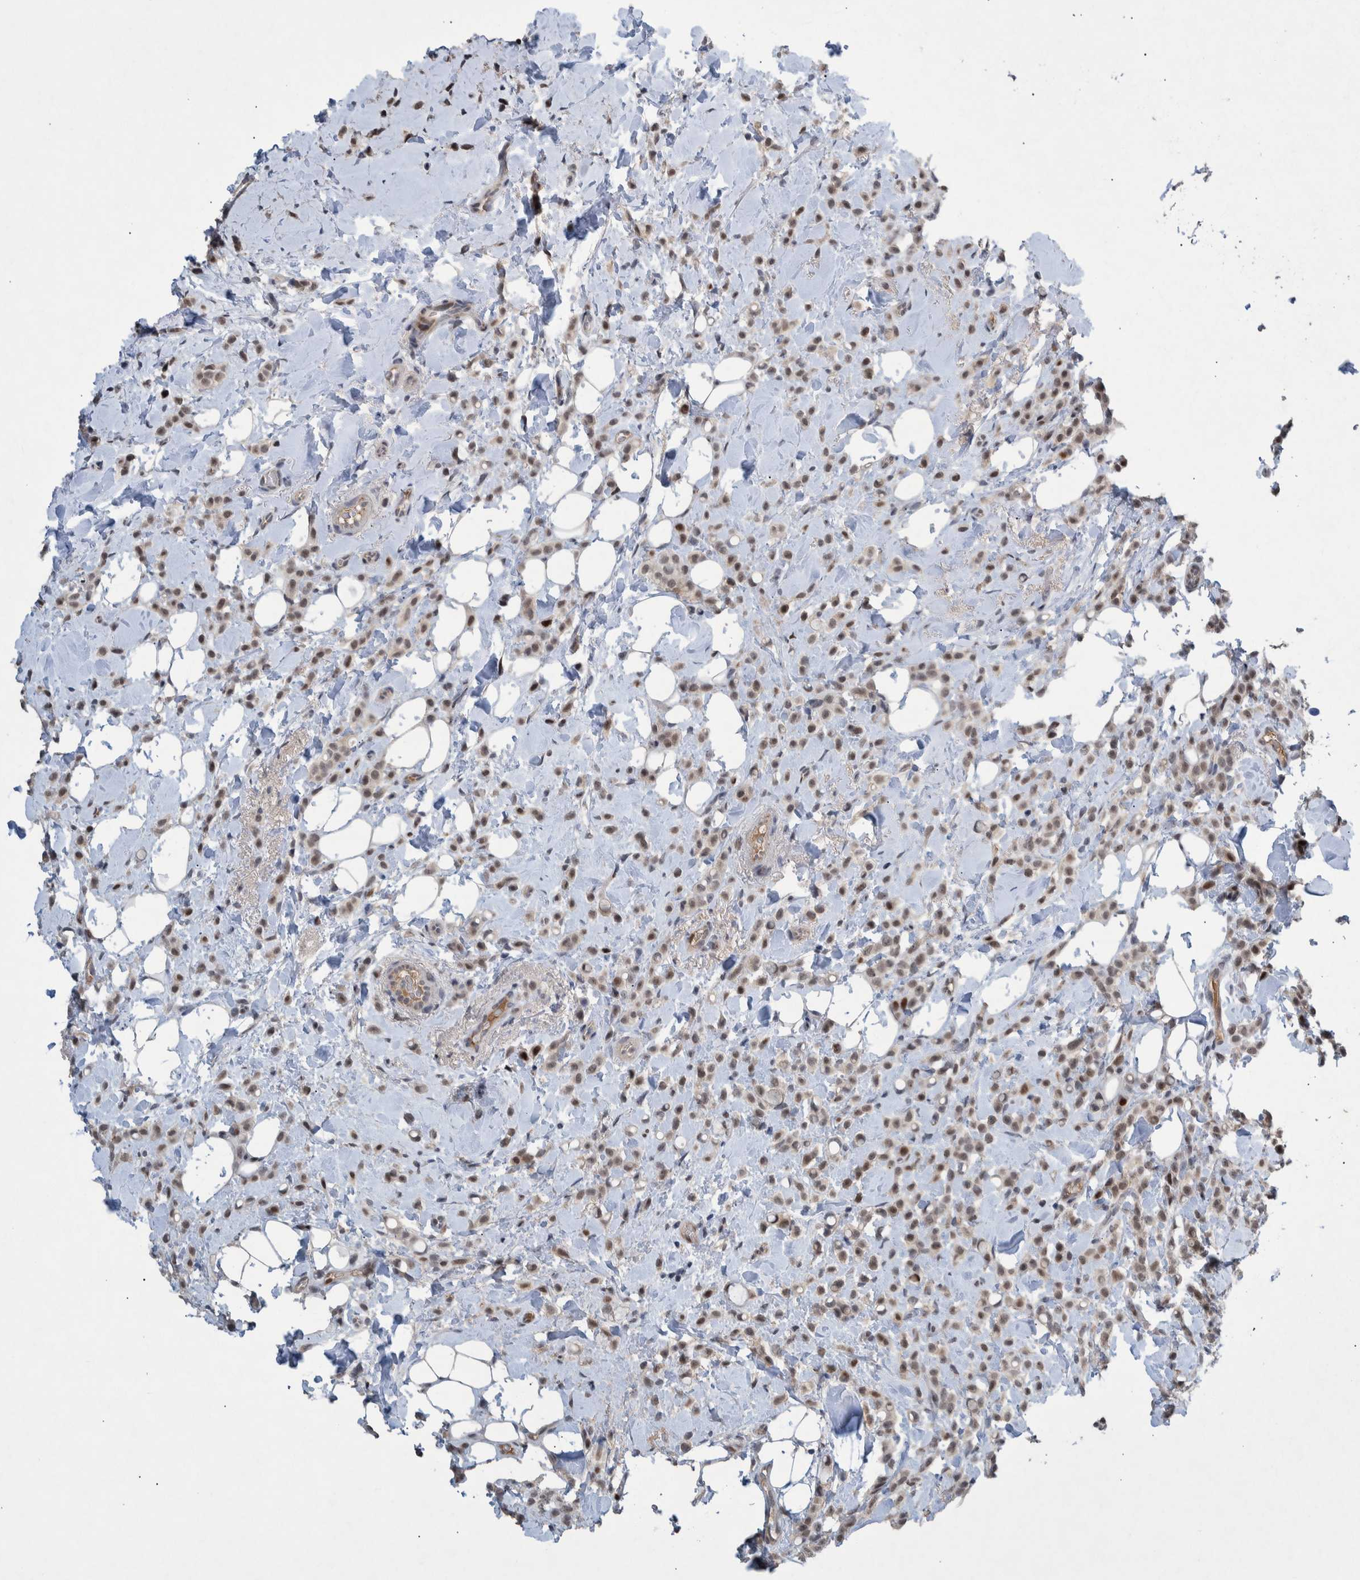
{"staining": {"intensity": "moderate", "quantity": ">75%", "location": "nuclear"}, "tissue": "breast cancer", "cell_type": "Tumor cells", "image_type": "cancer", "snomed": [{"axis": "morphology", "description": "Normal tissue, NOS"}, {"axis": "morphology", "description": "Lobular carcinoma"}, {"axis": "topography", "description": "Breast"}], "caption": "Protein analysis of breast cancer tissue demonstrates moderate nuclear positivity in approximately >75% of tumor cells. Ihc stains the protein of interest in brown and the nuclei are stained blue.", "gene": "ESRP1", "patient": {"sex": "female", "age": 50}}